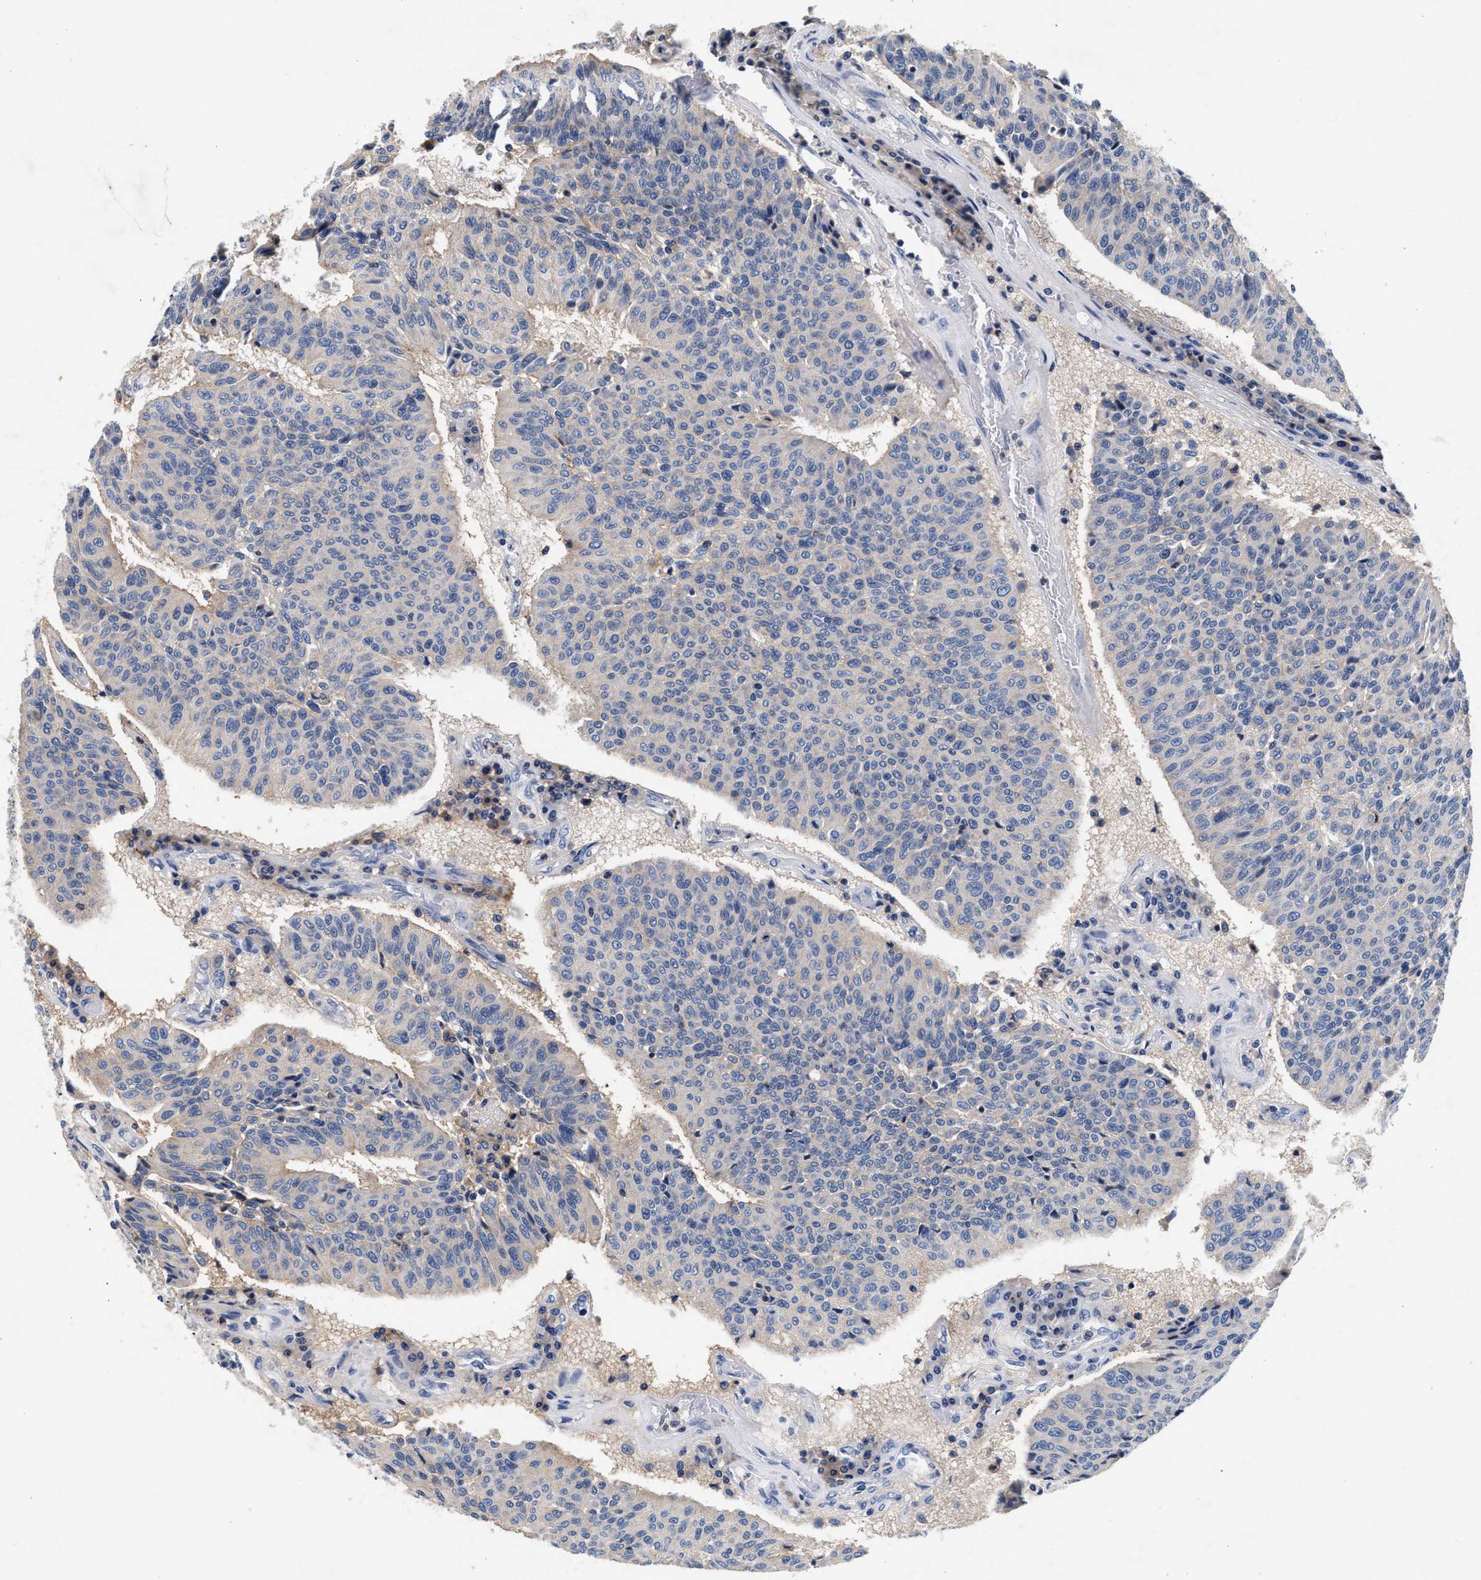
{"staining": {"intensity": "negative", "quantity": "none", "location": "none"}, "tissue": "urothelial cancer", "cell_type": "Tumor cells", "image_type": "cancer", "snomed": [{"axis": "morphology", "description": "Urothelial carcinoma, High grade"}, {"axis": "topography", "description": "Urinary bladder"}], "caption": "Immunohistochemical staining of urothelial cancer exhibits no significant positivity in tumor cells.", "gene": "GNAI3", "patient": {"sex": "male", "age": 66}}